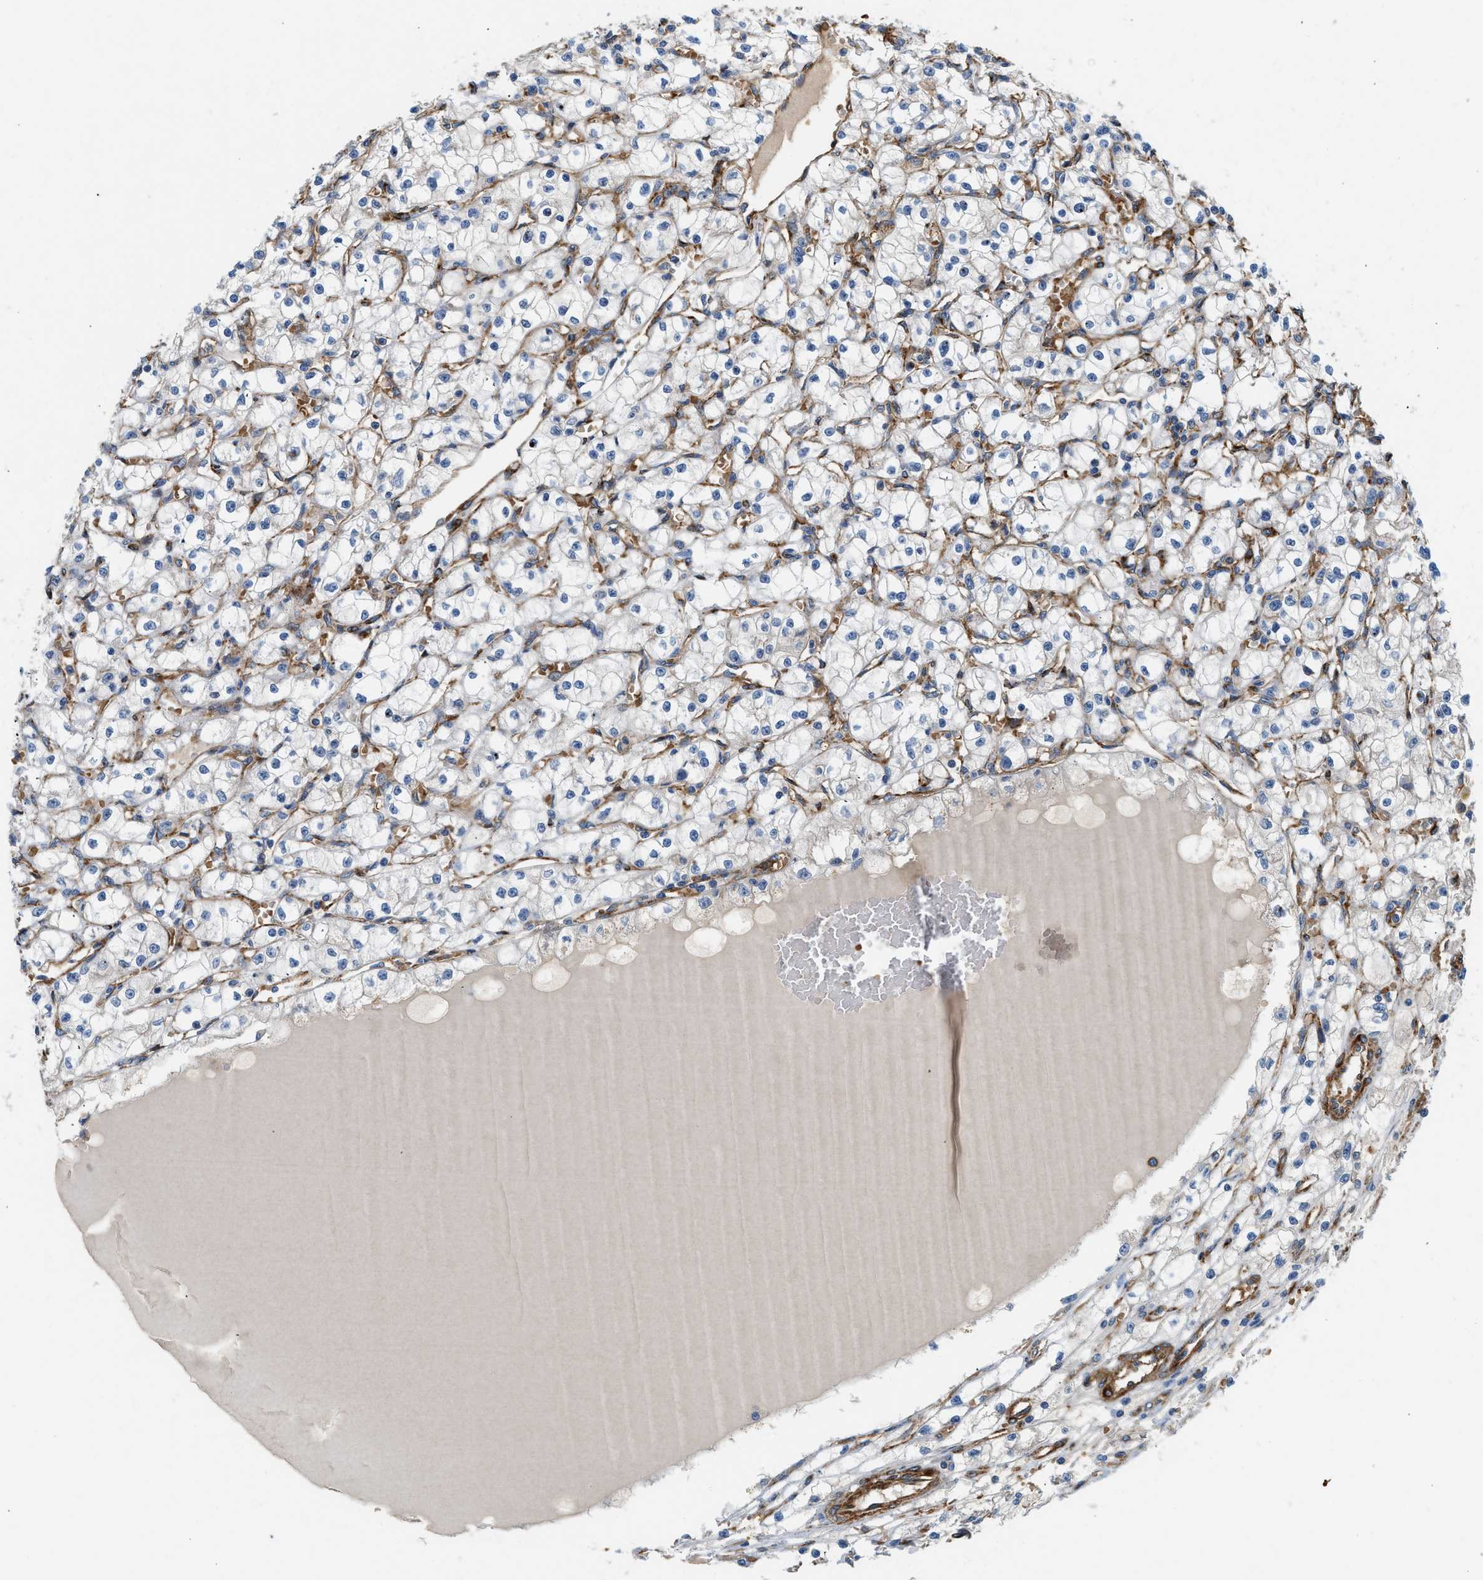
{"staining": {"intensity": "negative", "quantity": "none", "location": "none"}, "tissue": "renal cancer", "cell_type": "Tumor cells", "image_type": "cancer", "snomed": [{"axis": "morphology", "description": "Adenocarcinoma, NOS"}, {"axis": "topography", "description": "Kidney"}], "caption": "This is an IHC photomicrograph of human renal adenocarcinoma. There is no expression in tumor cells.", "gene": "HIP1", "patient": {"sex": "male", "age": 56}}